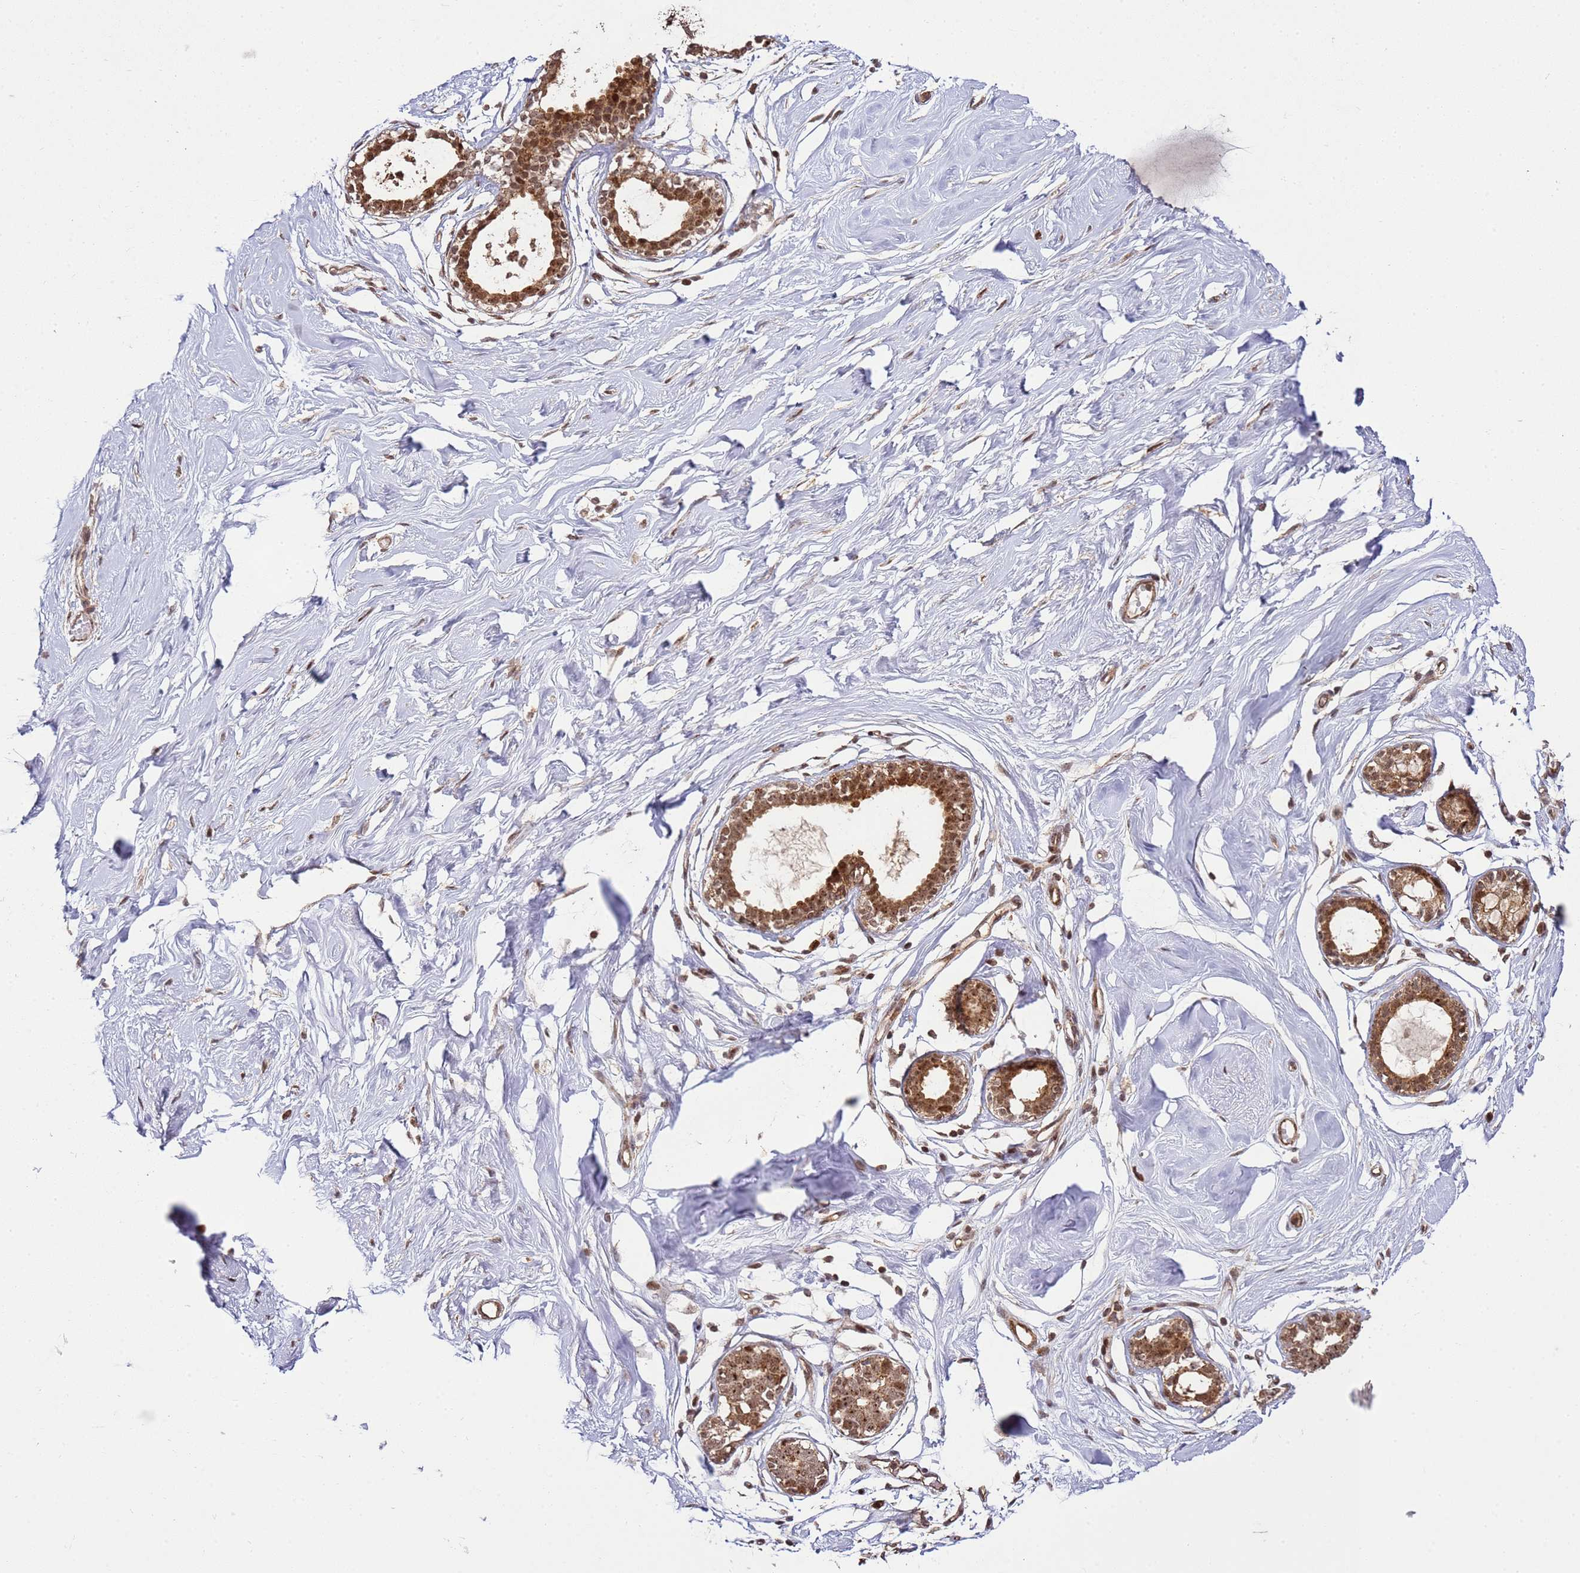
{"staining": {"intensity": "moderate", "quantity": ">75%", "location": "cytoplasmic/membranous,nuclear"}, "tissue": "breast", "cell_type": "Adipocytes", "image_type": "normal", "snomed": [{"axis": "morphology", "description": "Normal tissue, NOS"}, {"axis": "morphology", "description": "Adenoma, NOS"}, {"axis": "topography", "description": "Breast"}], "caption": "DAB (3,3'-diaminobenzidine) immunohistochemical staining of unremarkable human breast demonstrates moderate cytoplasmic/membranous,nuclear protein staining in about >75% of adipocytes.", "gene": "PEX14", "patient": {"sex": "female", "age": 23}}